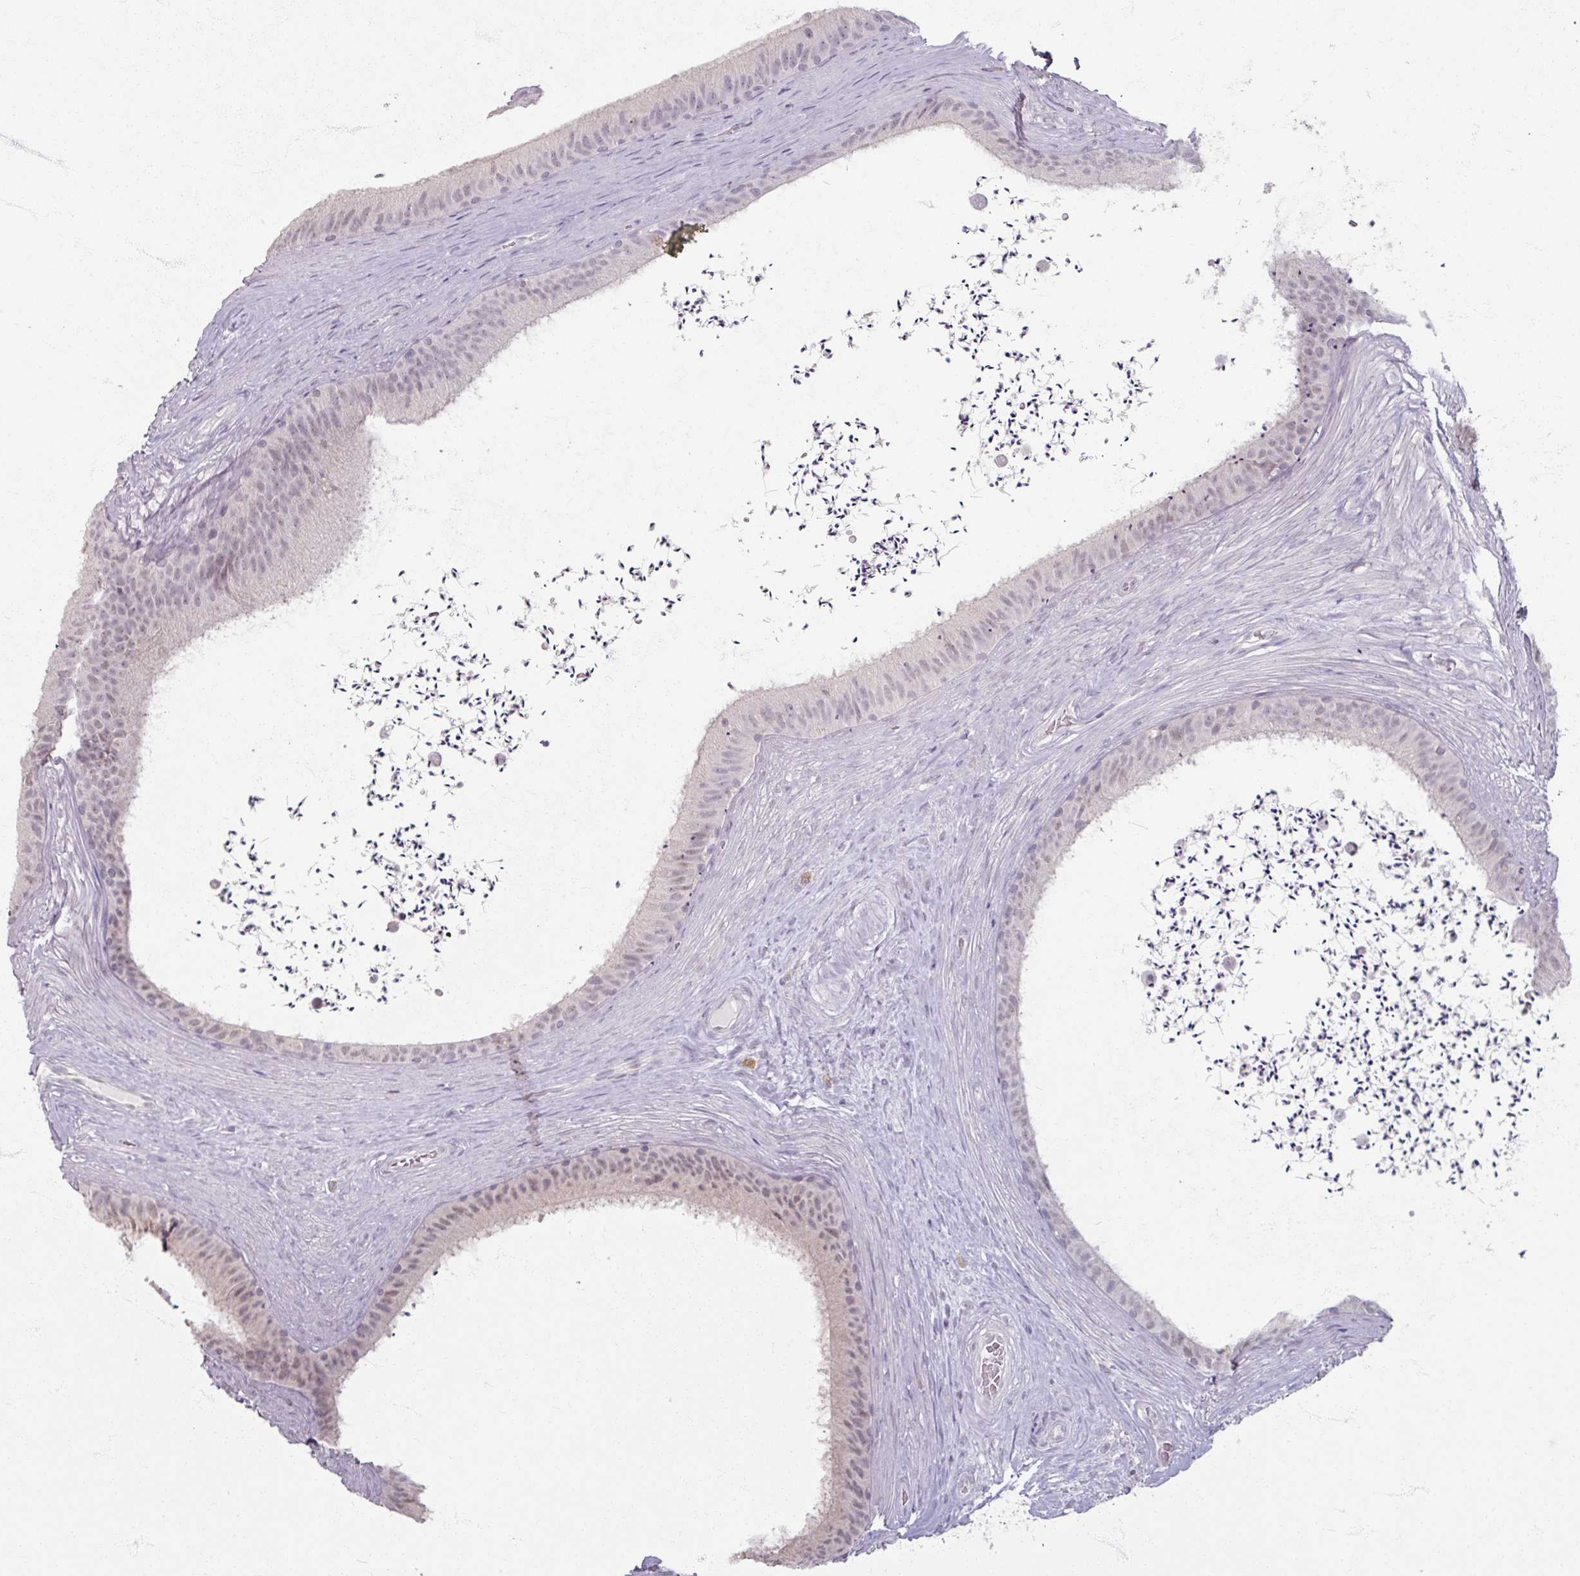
{"staining": {"intensity": "weak", "quantity": "<25%", "location": "cytoplasmic/membranous"}, "tissue": "epididymis", "cell_type": "Glandular cells", "image_type": "normal", "snomed": [{"axis": "morphology", "description": "Normal tissue, NOS"}, {"axis": "topography", "description": "Testis"}, {"axis": "topography", "description": "Epididymis"}], "caption": "Glandular cells show no significant protein expression in unremarkable epididymis. (IHC, brightfield microscopy, high magnification).", "gene": "SOX11", "patient": {"sex": "male", "age": 41}}